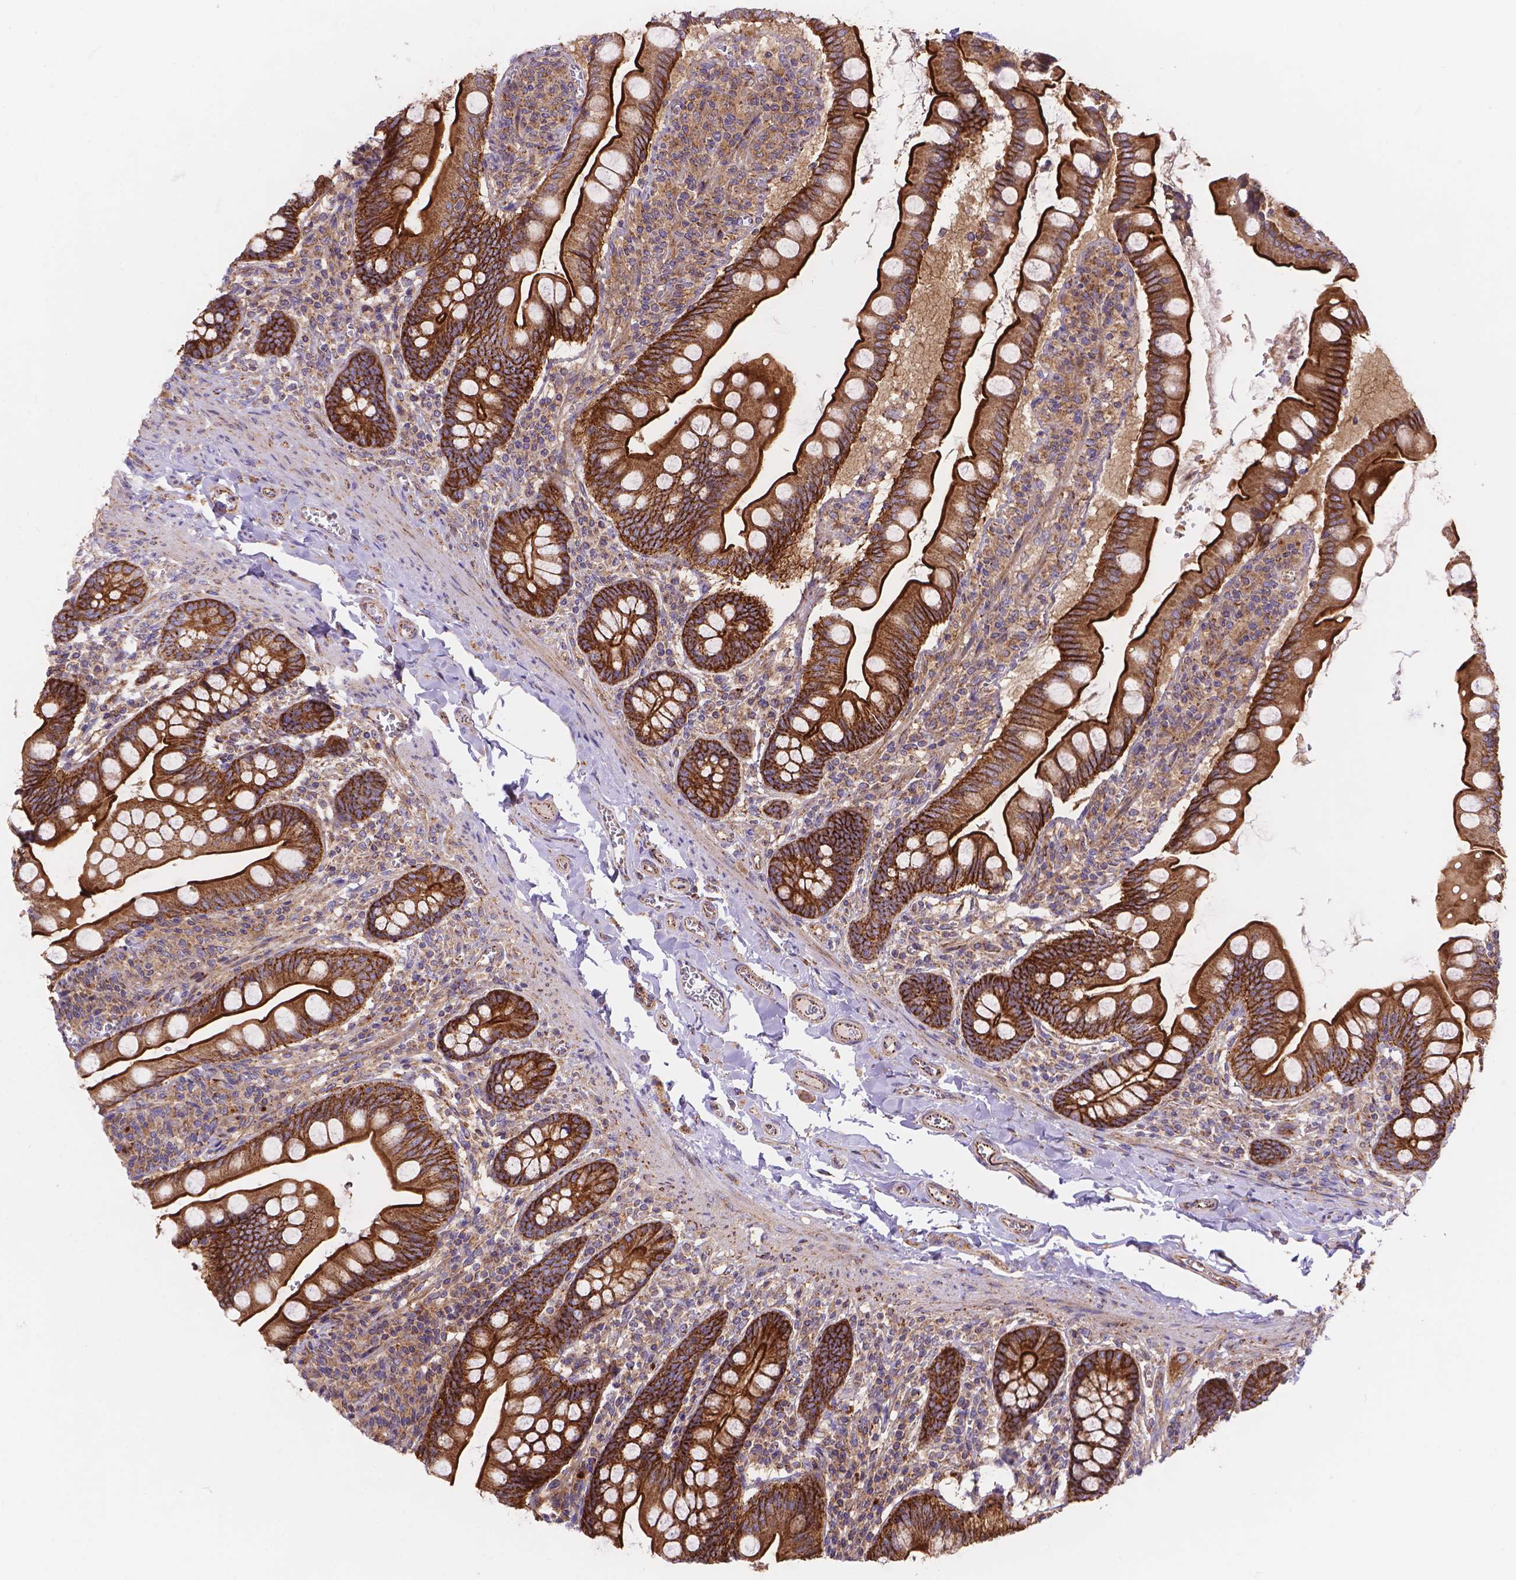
{"staining": {"intensity": "strong", "quantity": ">75%", "location": "cytoplasmic/membranous"}, "tissue": "small intestine", "cell_type": "Glandular cells", "image_type": "normal", "snomed": [{"axis": "morphology", "description": "Normal tissue, NOS"}, {"axis": "topography", "description": "Small intestine"}], "caption": "The photomicrograph displays a brown stain indicating the presence of a protein in the cytoplasmic/membranous of glandular cells in small intestine.", "gene": "AK3", "patient": {"sex": "female", "age": 56}}